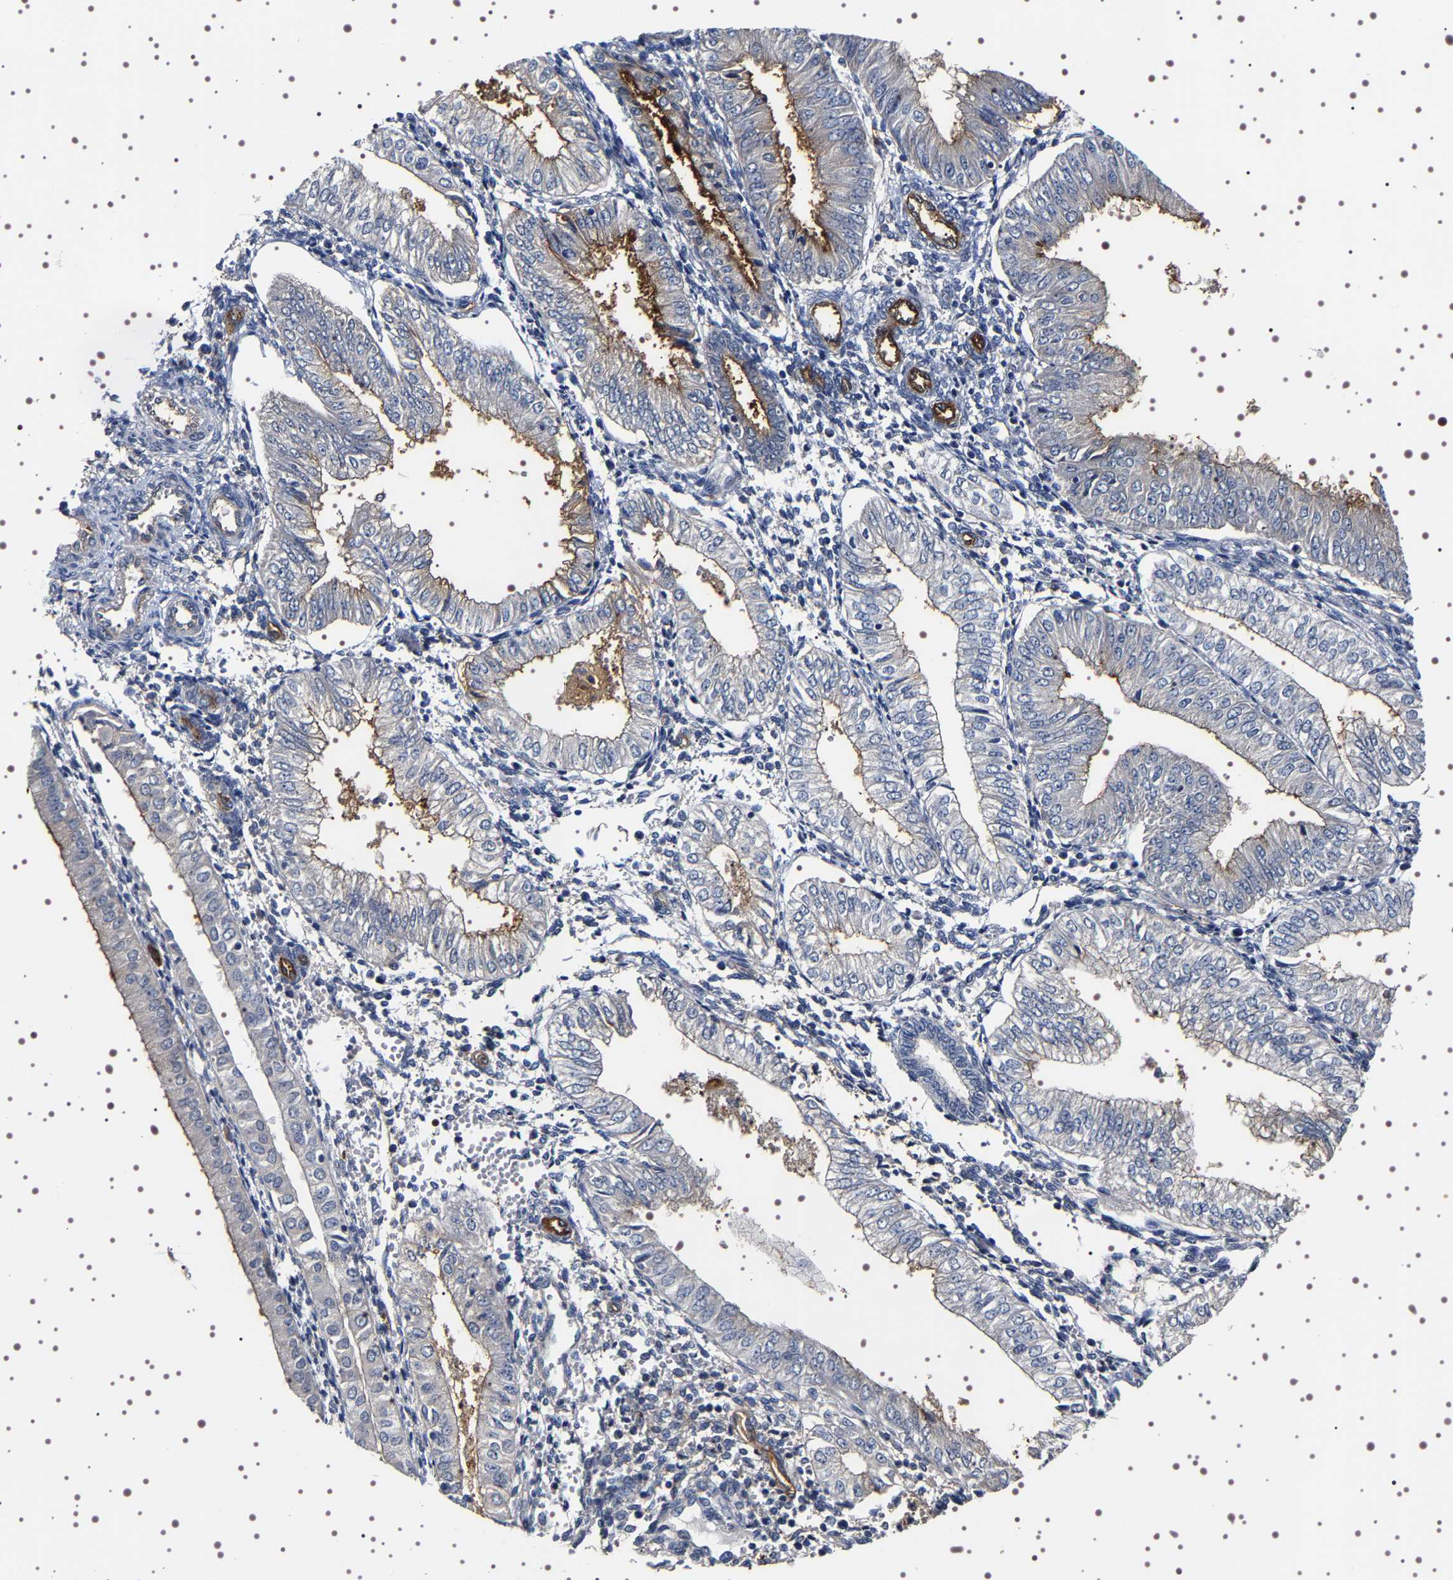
{"staining": {"intensity": "moderate", "quantity": "<25%", "location": "cytoplasmic/membranous"}, "tissue": "endometrial cancer", "cell_type": "Tumor cells", "image_type": "cancer", "snomed": [{"axis": "morphology", "description": "Adenocarcinoma, NOS"}, {"axis": "topography", "description": "Endometrium"}], "caption": "Endometrial cancer was stained to show a protein in brown. There is low levels of moderate cytoplasmic/membranous expression in approximately <25% of tumor cells.", "gene": "ALPL", "patient": {"sex": "female", "age": 53}}